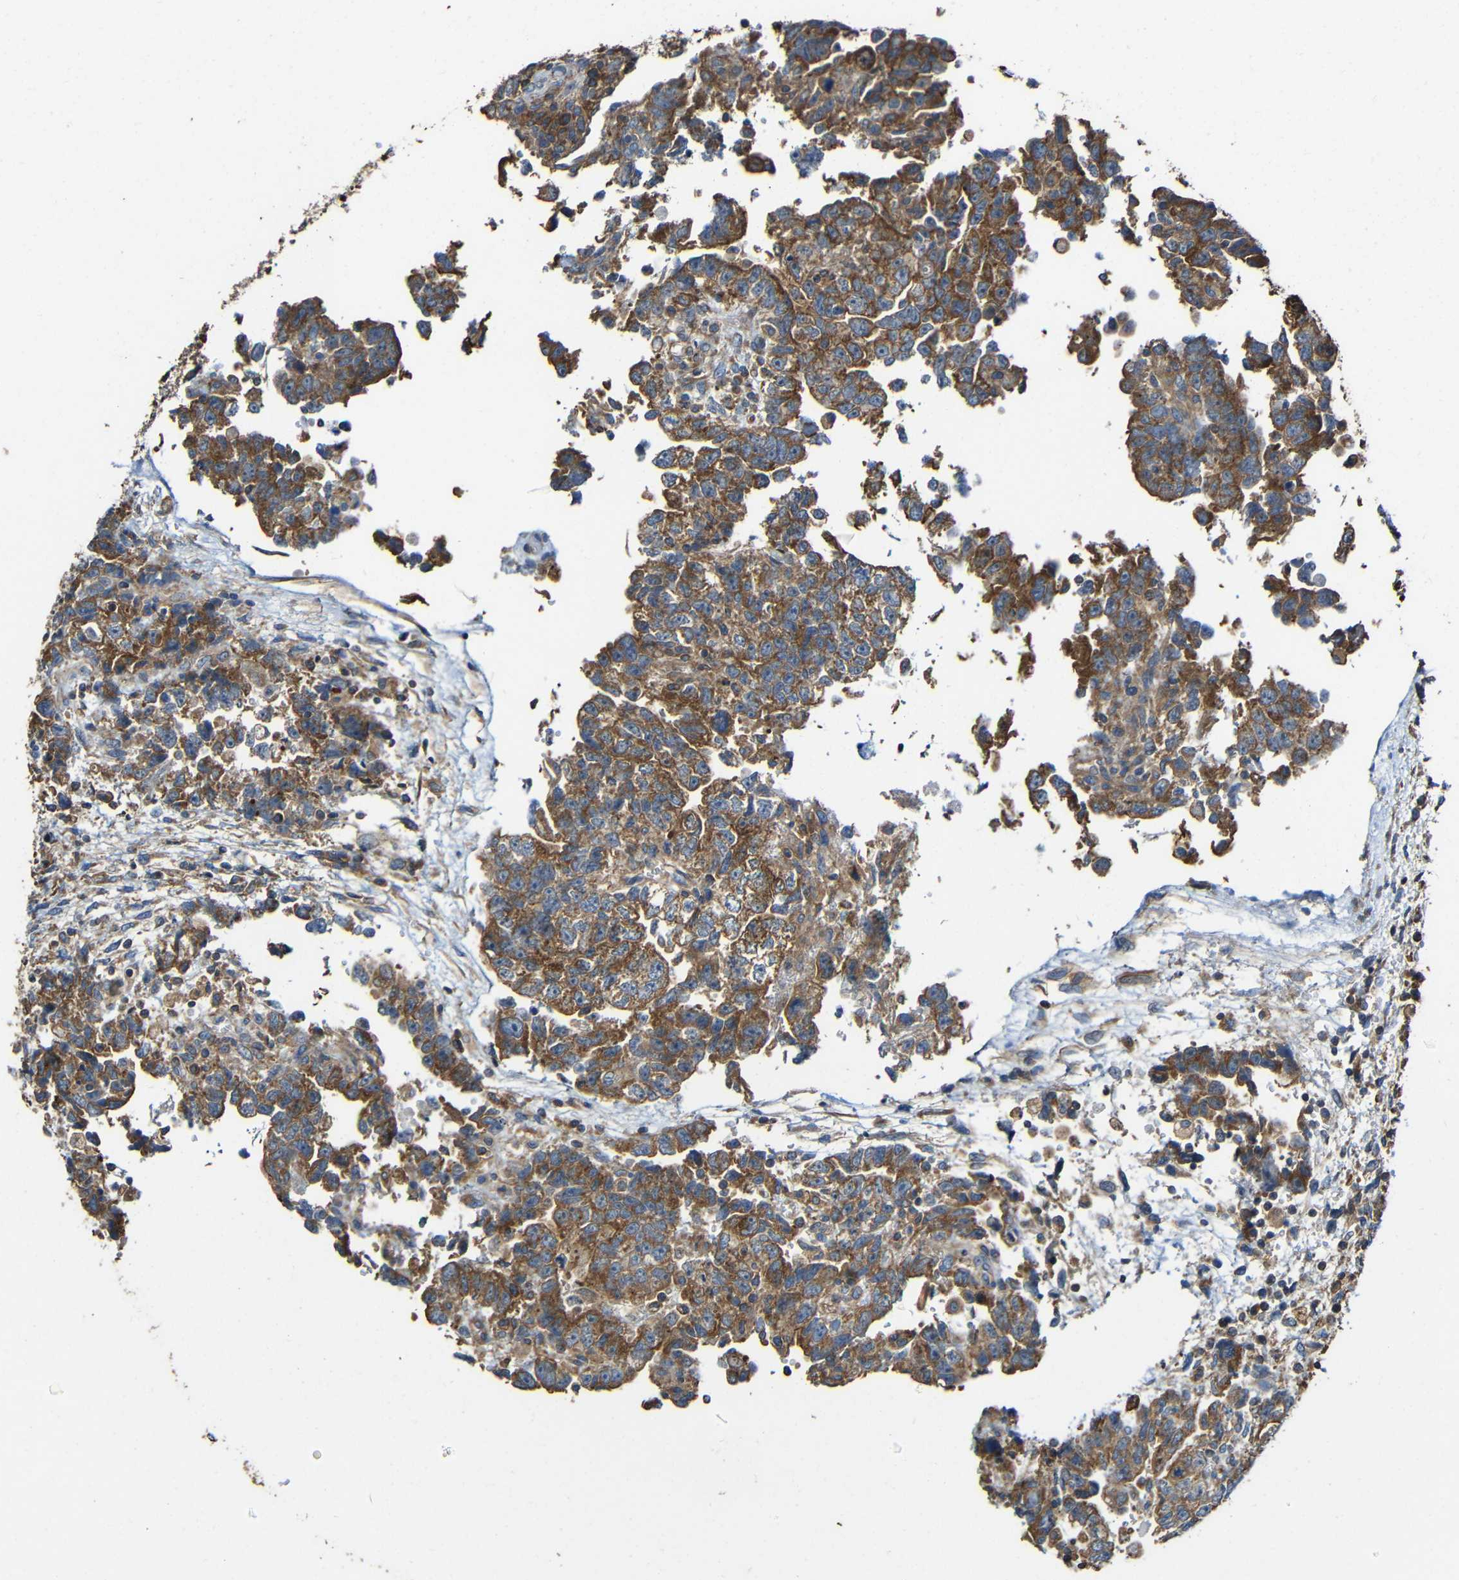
{"staining": {"intensity": "moderate", "quantity": ">75%", "location": "cytoplasmic/membranous"}, "tissue": "testis cancer", "cell_type": "Tumor cells", "image_type": "cancer", "snomed": [{"axis": "morphology", "description": "Carcinoma, Embryonal, NOS"}, {"axis": "topography", "description": "Testis"}], "caption": "IHC (DAB (3,3'-diaminobenzidine)) staining of human testis cancer (embryonal carcinoma) demonstrates moderate cytoplasmic/membranous protein positivity in about >75% of tumor cells. The staining is performed using DAB (3,3'-diaminobenzidine) brown chromogen to label protein expression. The nuclei are counter-stained blue using hematoxylin.", "gene": "RHOT2", "patient": {"sex": "male", "age": 36}}